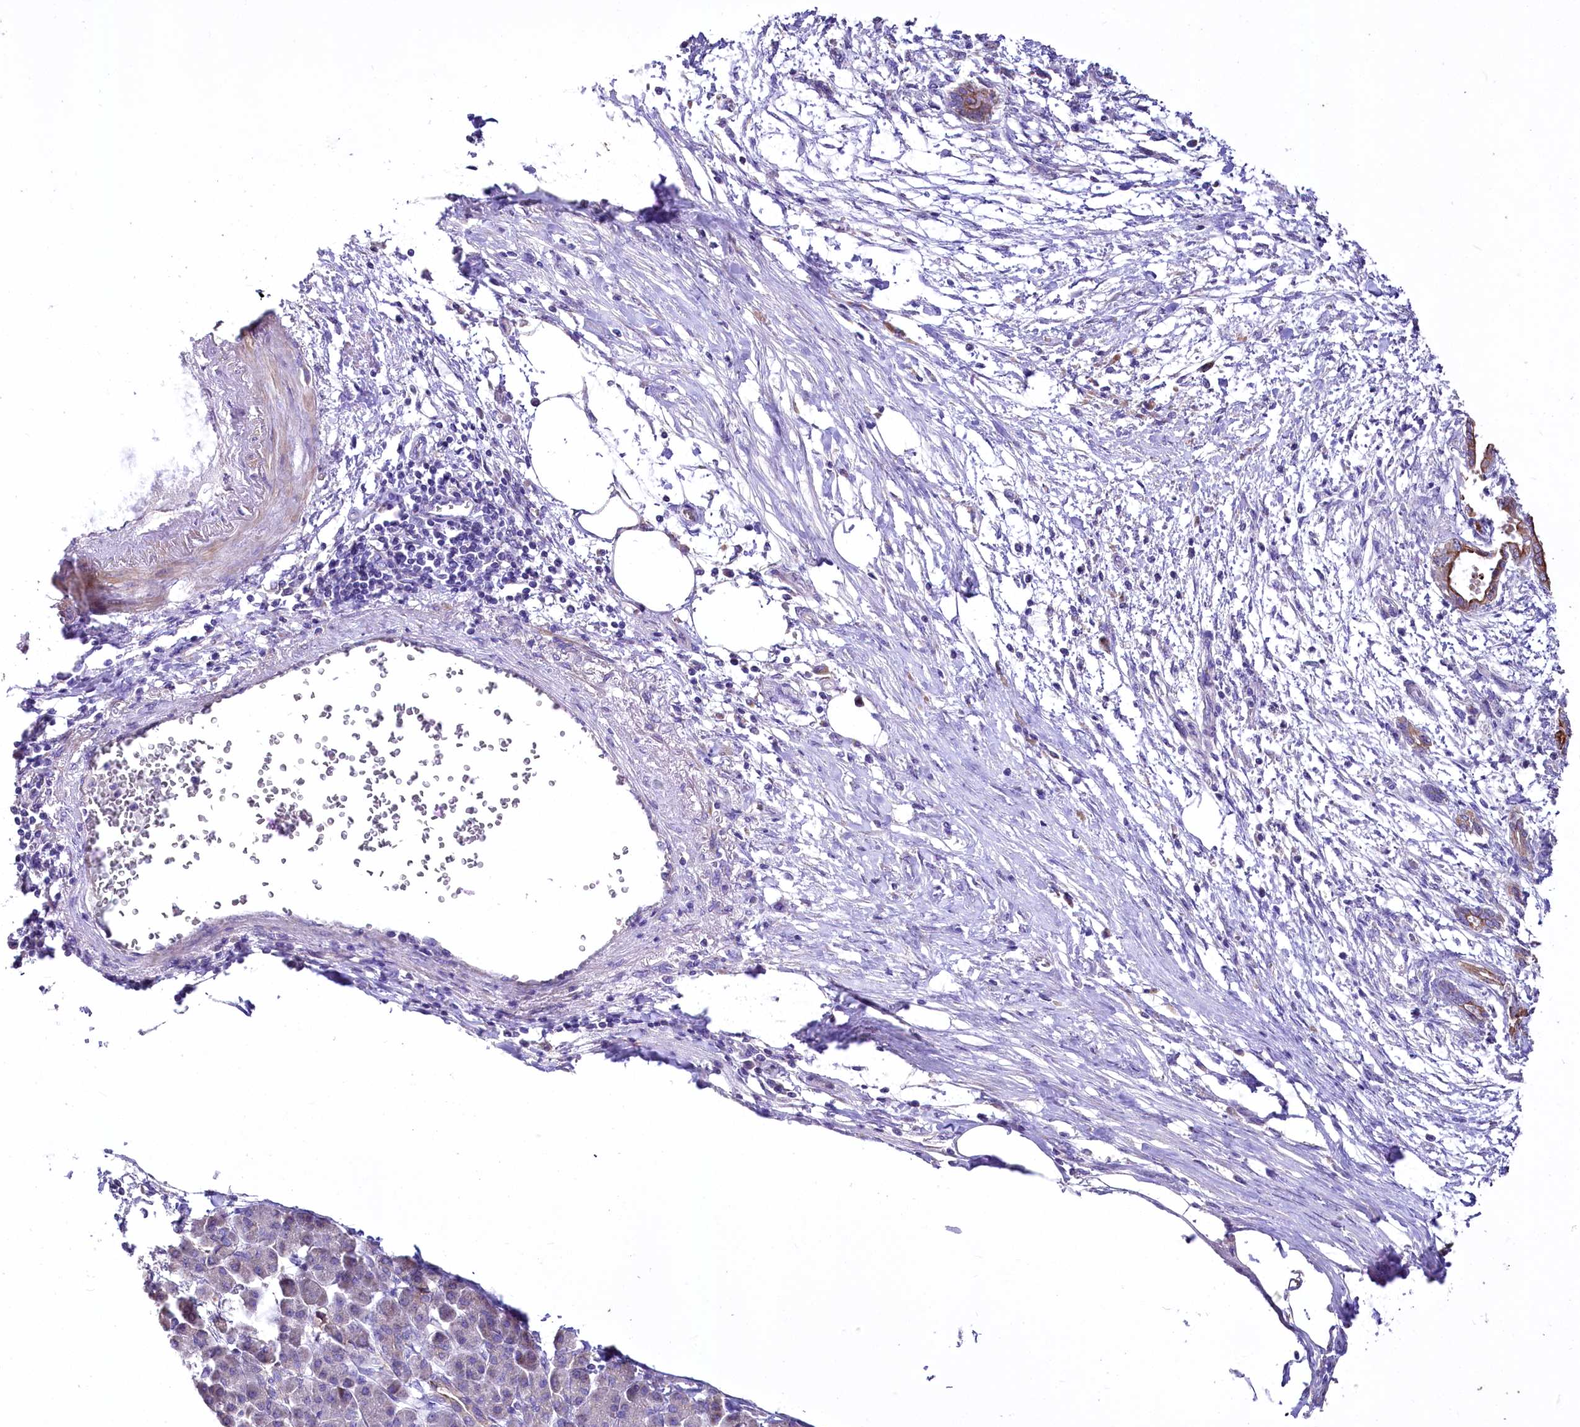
{"staining": {"intensity": "negative", "quantity": "none", "location": "none"}, "tissue": "pancreatic cancer", "cell_type": "Tumor cells", "image_type": "cancer", "snomed": [{"axis": "morphology", "description": "Adenocarcinoma, NOS"}, {"axis": "topography", "description": "Pancreas"}], "caption": "Tumor cells are negative for protein expression in human pancreatic cancer (adenocarcinoma).", "gene": "PTER", "patient": {"sex": "female", "age": 55}}